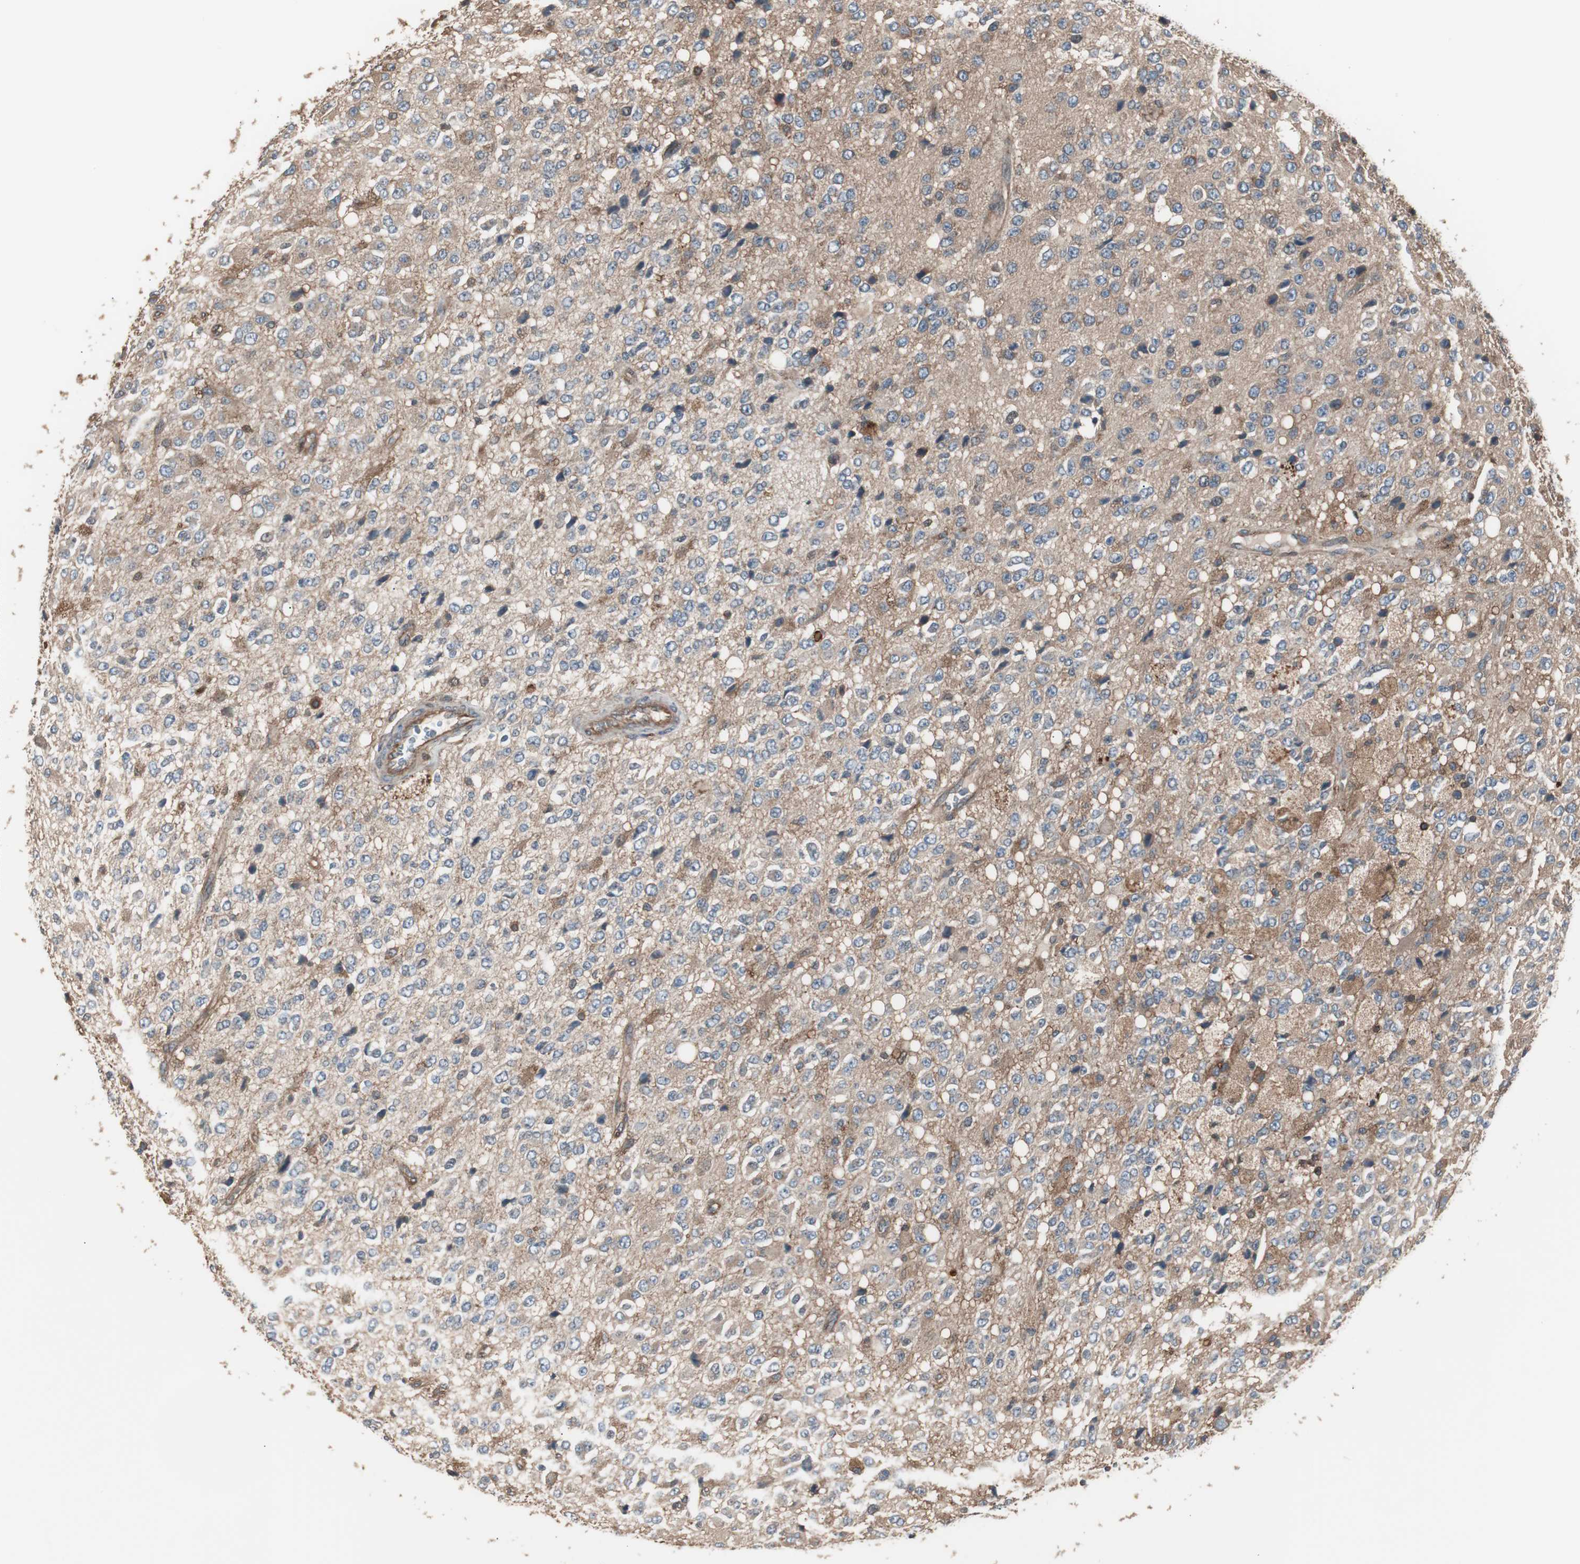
{"staining": {"intensity": "moderate", "quantity": "<25%", "location": "cytoplasmic/membranous"}, "tissue": "glioma", "cell_type": "Tumor cells", "image_type": "cancer", "snomed": [{"axis": "morphology", "description": "Glioma, malignant, High grade"}, {"axis": "topography", "description": "pancreas cauda"}], "caption": "DAB immunohistochemical staining of human glioma displays moderate cytoplasmic/membranous protein staining in approximately <25% of tumor cells. Using DAB (3,3'-diaminobenzidine) (brown) and hematoxylin (blue) stains, captured at high magnification using brightfield microscopy.", "gene": "CAPNS1", "patient": {"sex": "male", "age": 60}}